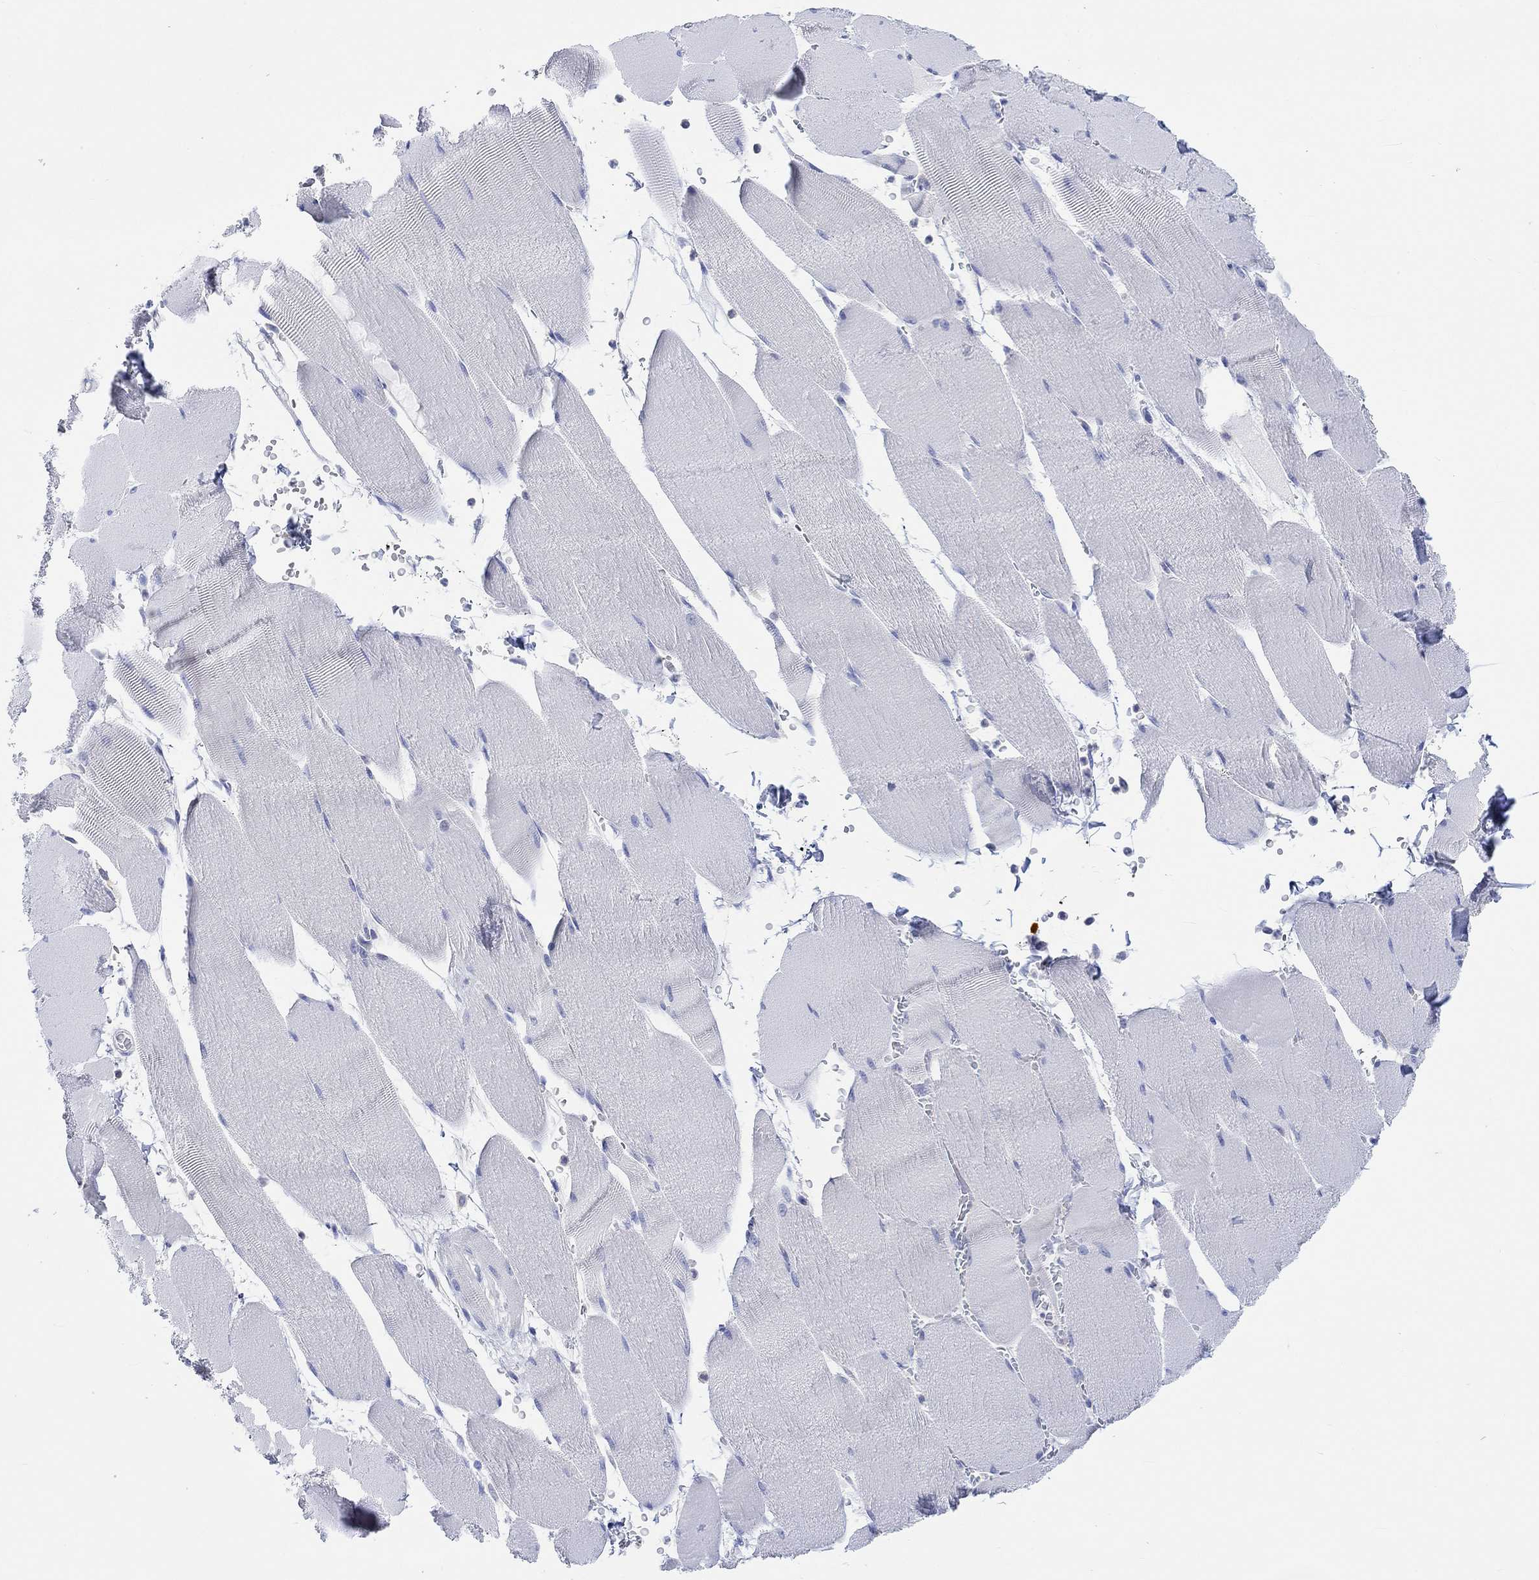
{"staining": {"intensity": "negative", "quantity": "none", "location": "none"}, "tissue": "skeletal muscle", "cell_type": "Myocytes", "image_type": "normal", "snomed": [{"axis": "morphology", "description": "Normal tissue, NOS"}, {"axis": "topography", "description": "Skeletal muscle"}], "caption": "Immunohistochemistry micrograph of normal skeletal muscle: skeletal muscle stained with DAB displays no significant protein expression in myocytes.", "gene": "REEP6", "patient": {"sex": "male", "age": 56}}